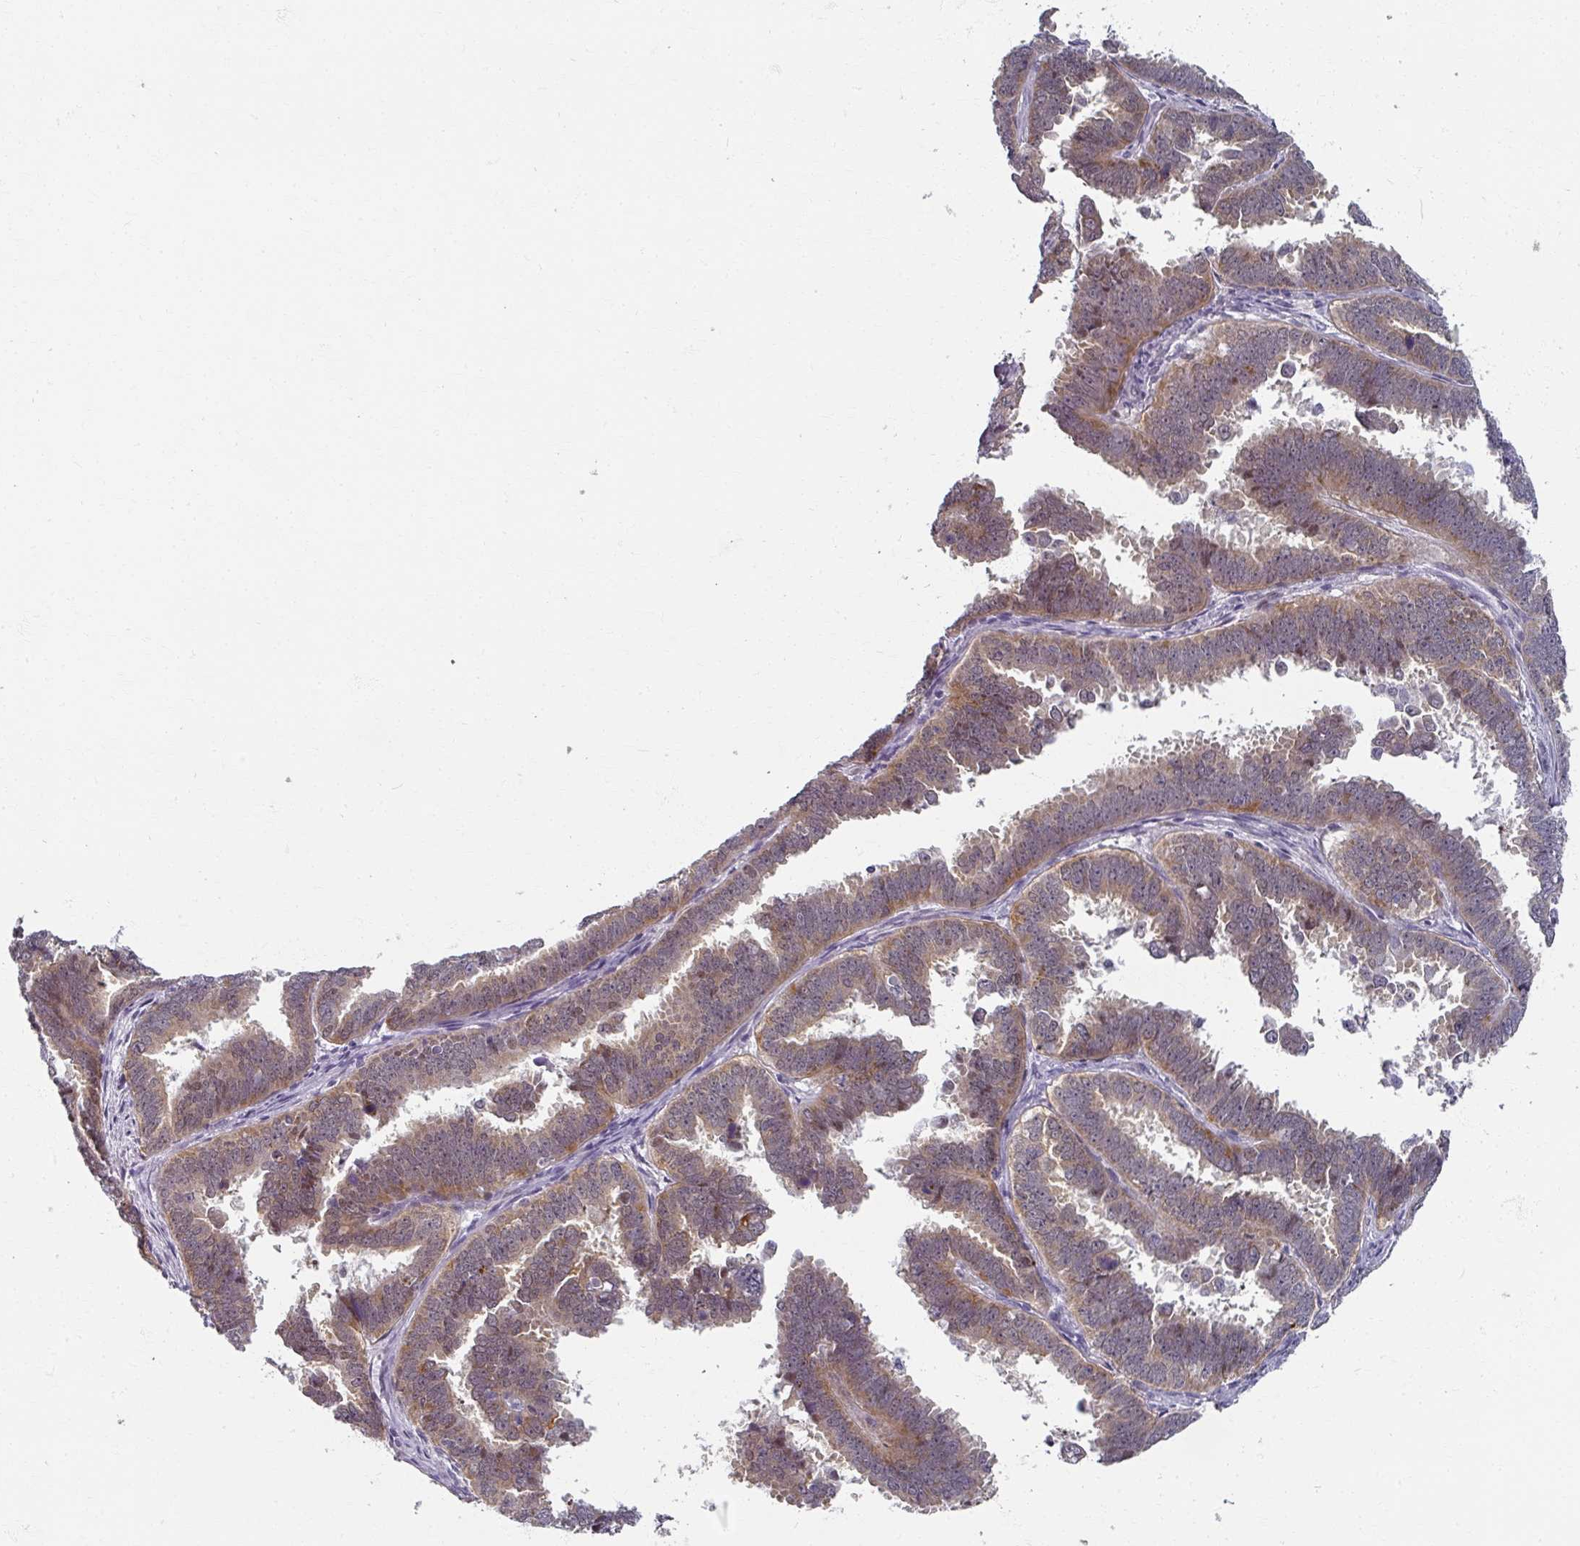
{"staining": {"intensity": "moderate", "quantity": ">75%", "location": "cytoplasmic/membranous,nuclear"}, "tissue": "endometrial cancer", "cell_type": "Tumor cells", "image_type": "cancer", "snomed": [{"axis": "morphology", "description": "Adenocarcinoma, NOS"}, {"axis": "topography", "description": "Endometrium"}], "caption": "Adenocarcinoma (endometrial) stained with immunohistochemistry demonstrates moderate cytoplasmic/membranous and nuclear staining in about >75% of tumor cells. The protein of interest is shown in brown color, while the nuclei are stained blue.", "gene": "RIPOR3", "patient": {"sex": "female", "age": 75}}